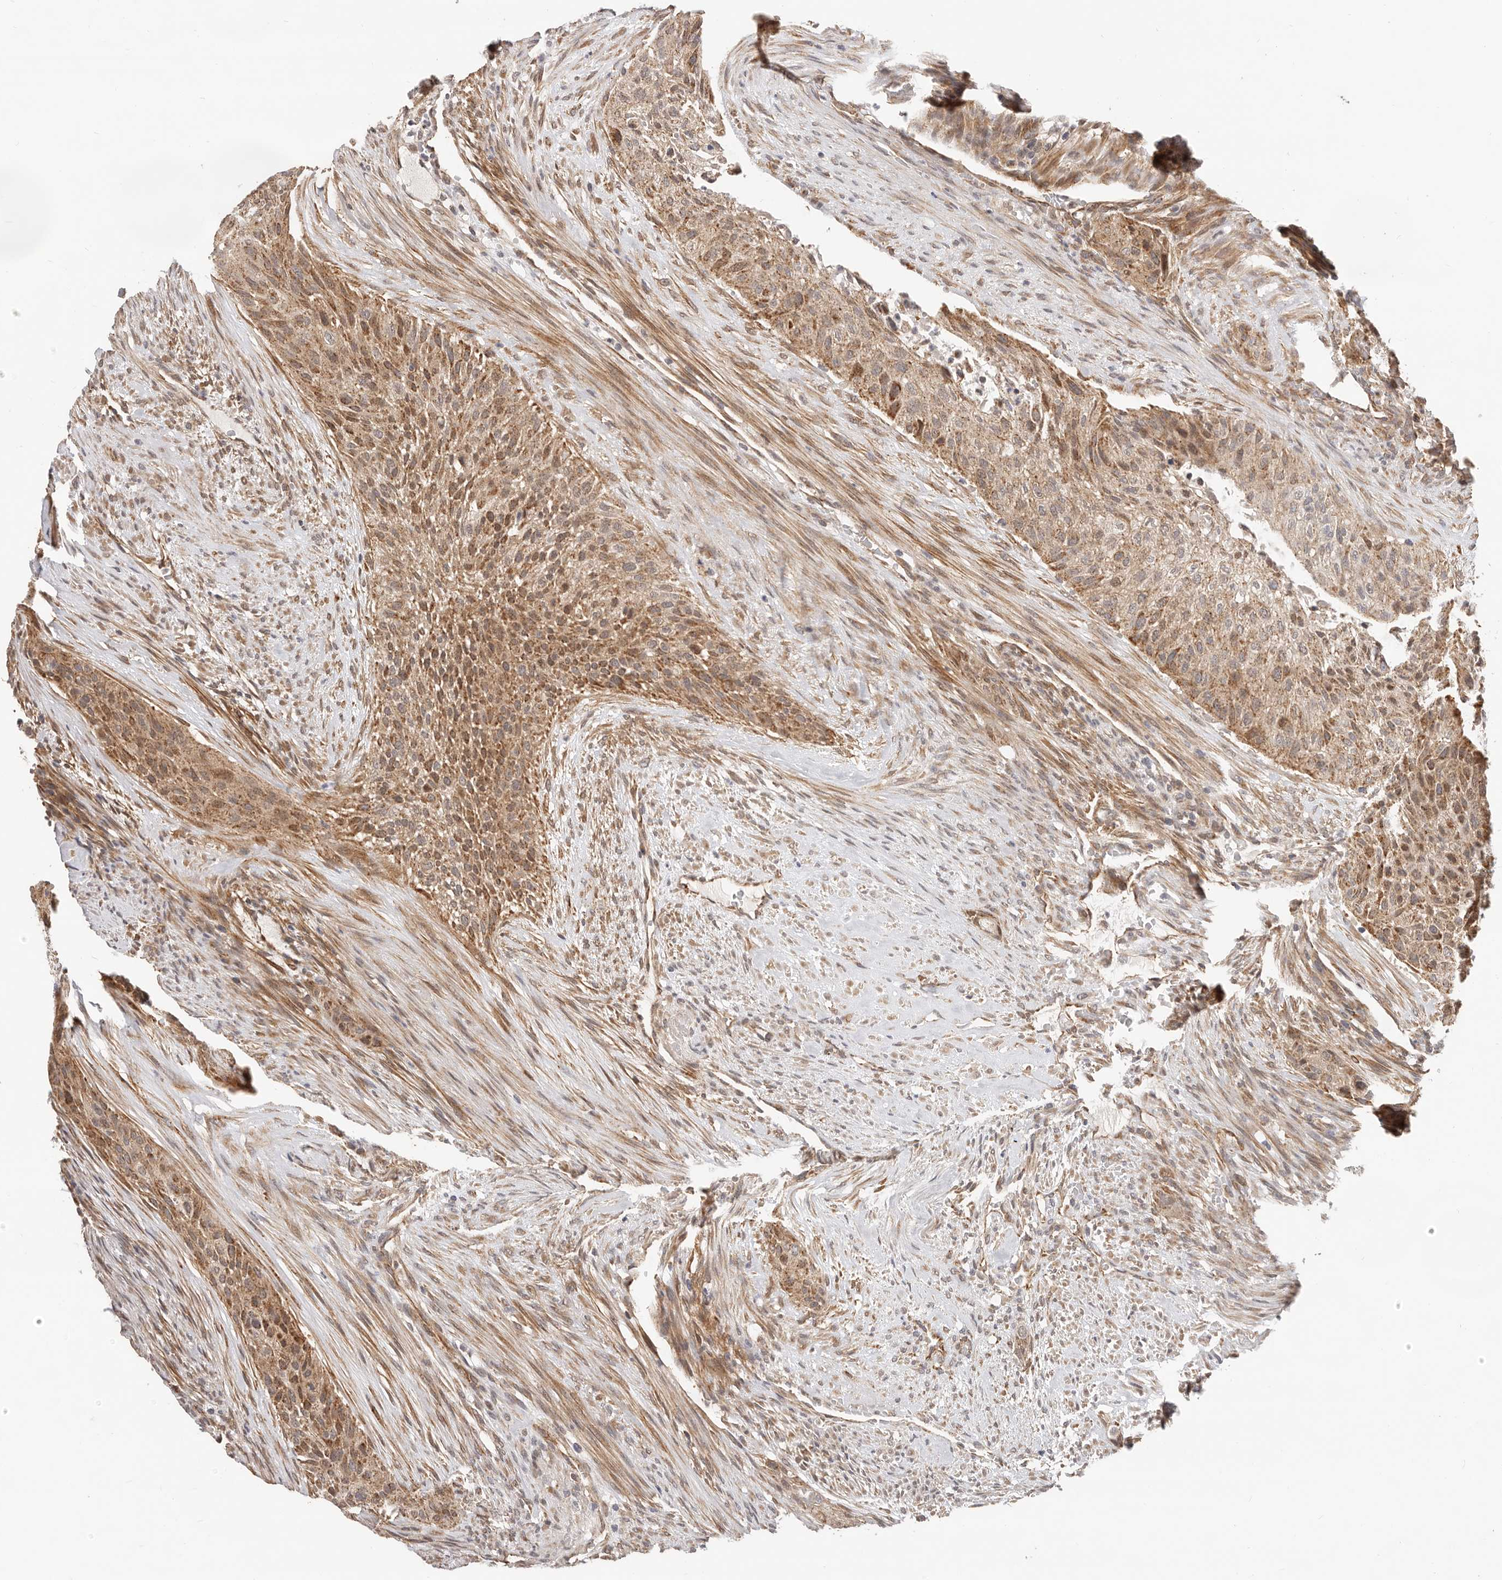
{"staining": {"intensity": "moderate", "quantity": ">75%", "location": "cytoplasmic/membranous"}, "tissue": "urothelial cancer", "cell_type": "Tumor cells", "image_type": "cancer", "snomed": [{"axis": "morphology", "description": "Urothelial carcinoma, High grade"}, {"axis": "topography", "description": "Urinary bladder"}], "caption": "Protein expression analysis of urothelial cancer displays moderate cytoplasmic/membranous positivity in approximately >75% of tumor cells. The protein of interest is stained brown, and the nuclei are stained in blue (DAB IHC with brightfield microscopy, high magnification).", "gene": "USP49", "patient": {"sex": "male", "age": 35}}